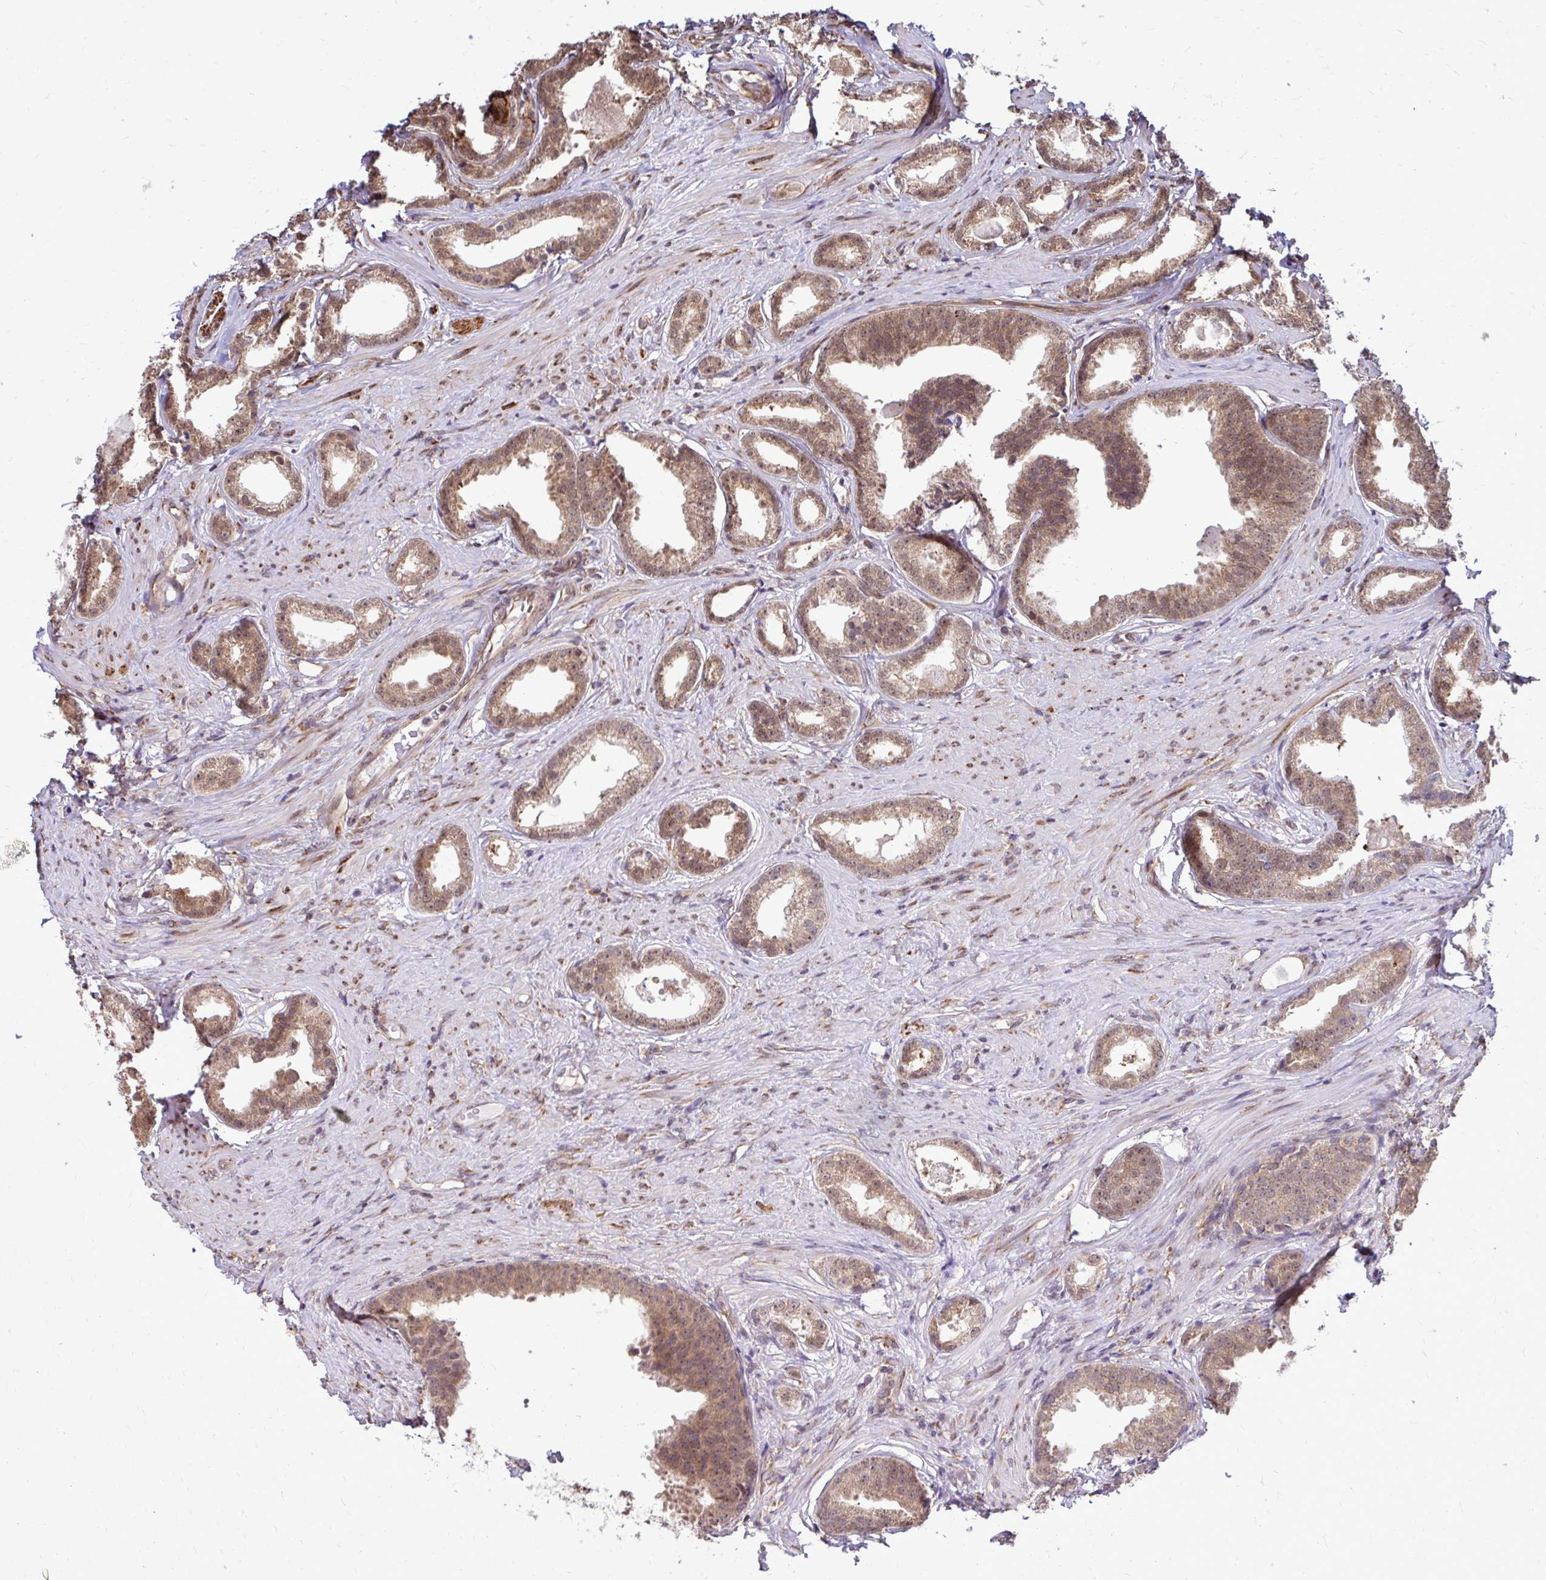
{"staining": {"intensity": "weak", "quantity": ">75%", "location": "cytoplasmic/membranous,nuclear"}, "tissue": "prostate cancer", "cell_type": "Tumor cells", "image_type": "cancer", "snomed": [{"axis": "morphology", "description": "Adenocarcinoma, Low grade"}, {"axis": "topography", "description": "Prostate"}], "caption": "Immunohistochemistry histopathology image of human prostate low-grade adenocarcinoma stained for a protein (brown), which displays low levels of weak cytoplasmic/membranous and nuclear expression in approximately >75% of tumor cells.", "gene": "FMR1", "patient": {"sex": "male", "age": 65}}